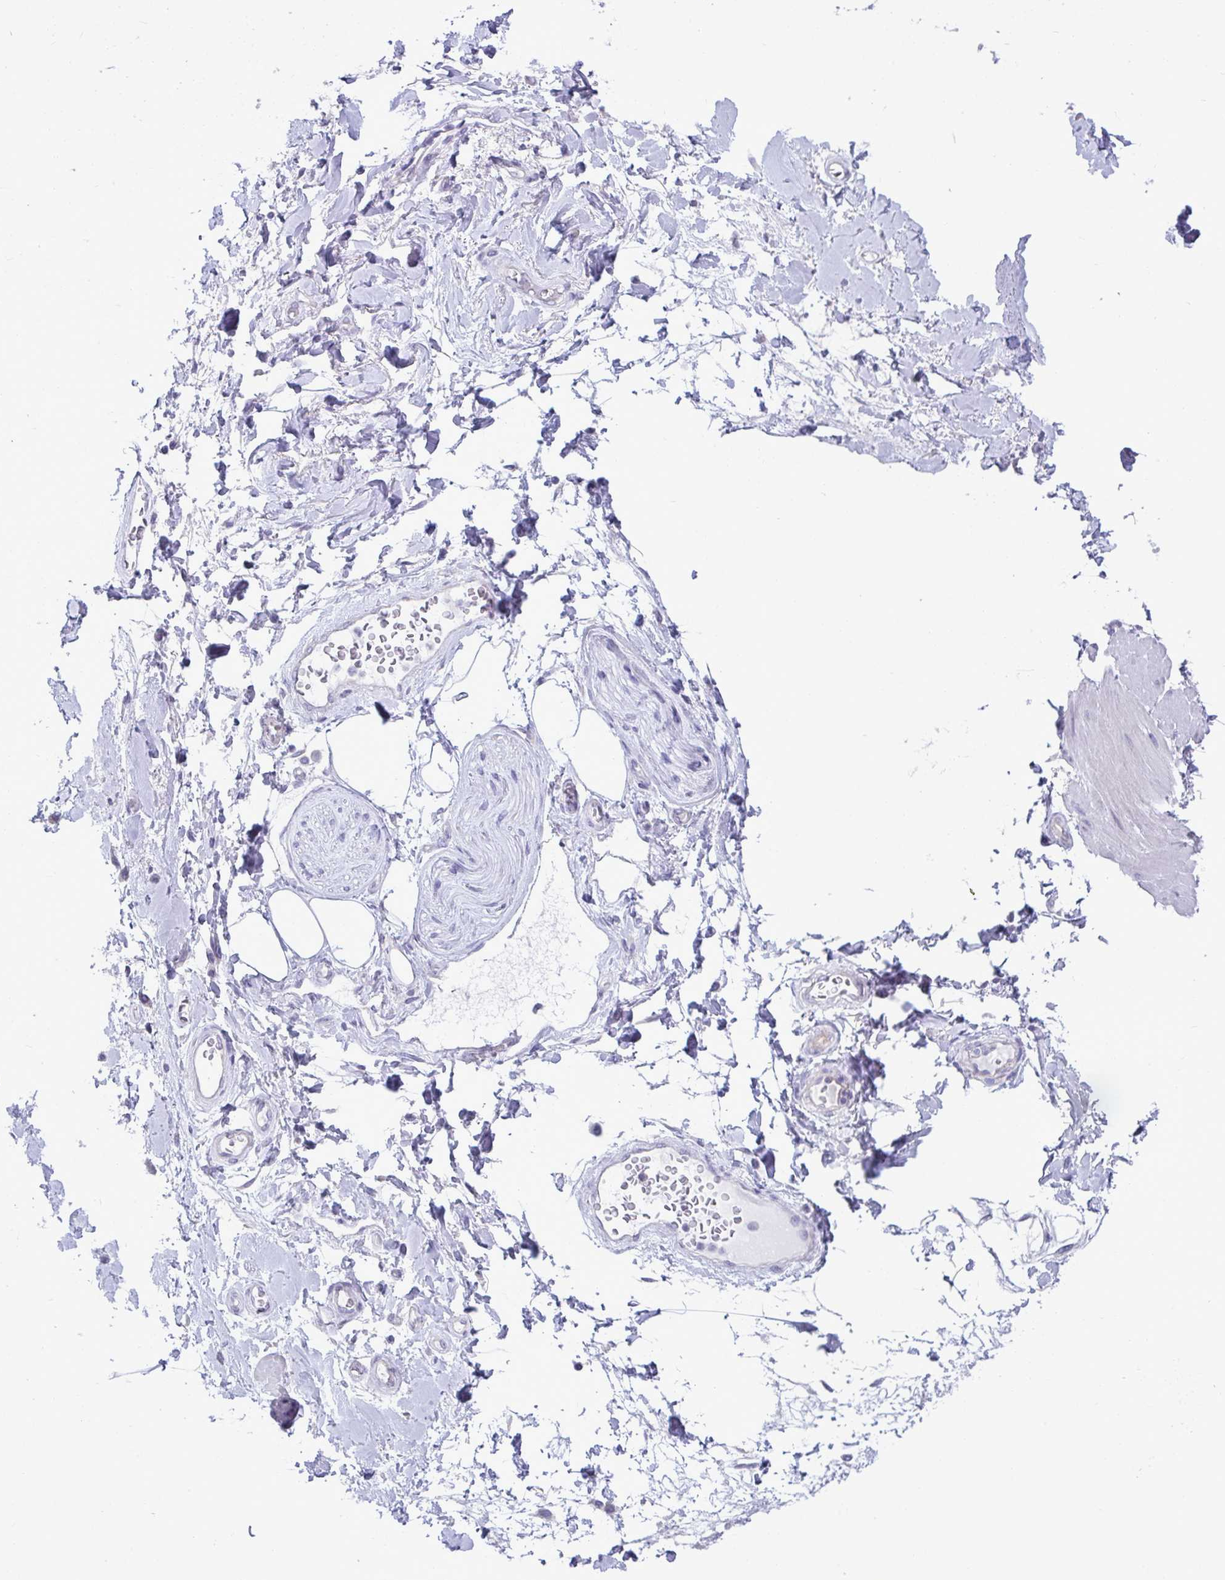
{"staining": {"intensity": "negative", "quantity": "none", "location": "none"}, "tissue": "adipose tissue", "cell_type": "Adipocytes", "image_type": "normal", "snomed": [{"axis": "morphology", "description": "Normal tissue, NOS"}, {"axis": "topography", "description": "Urinary bladder"}, {"axis": "topography", "description": "Peripheral nerve tissue"}], "caption": "DAB (3,3'-diaminobenzidine) immunohistochemical staining of benign adipose tissue shows no significant expression in adipocytes. Brightfield microscopy of immunohistochemistry (IHC) stained with DAB (3,3'-diaminobenzidine) (brown) and hematoxylin (blue), captured at high magnification.", "gene": "C4orf33", "patient": {"sex": "female", "age": 60}}